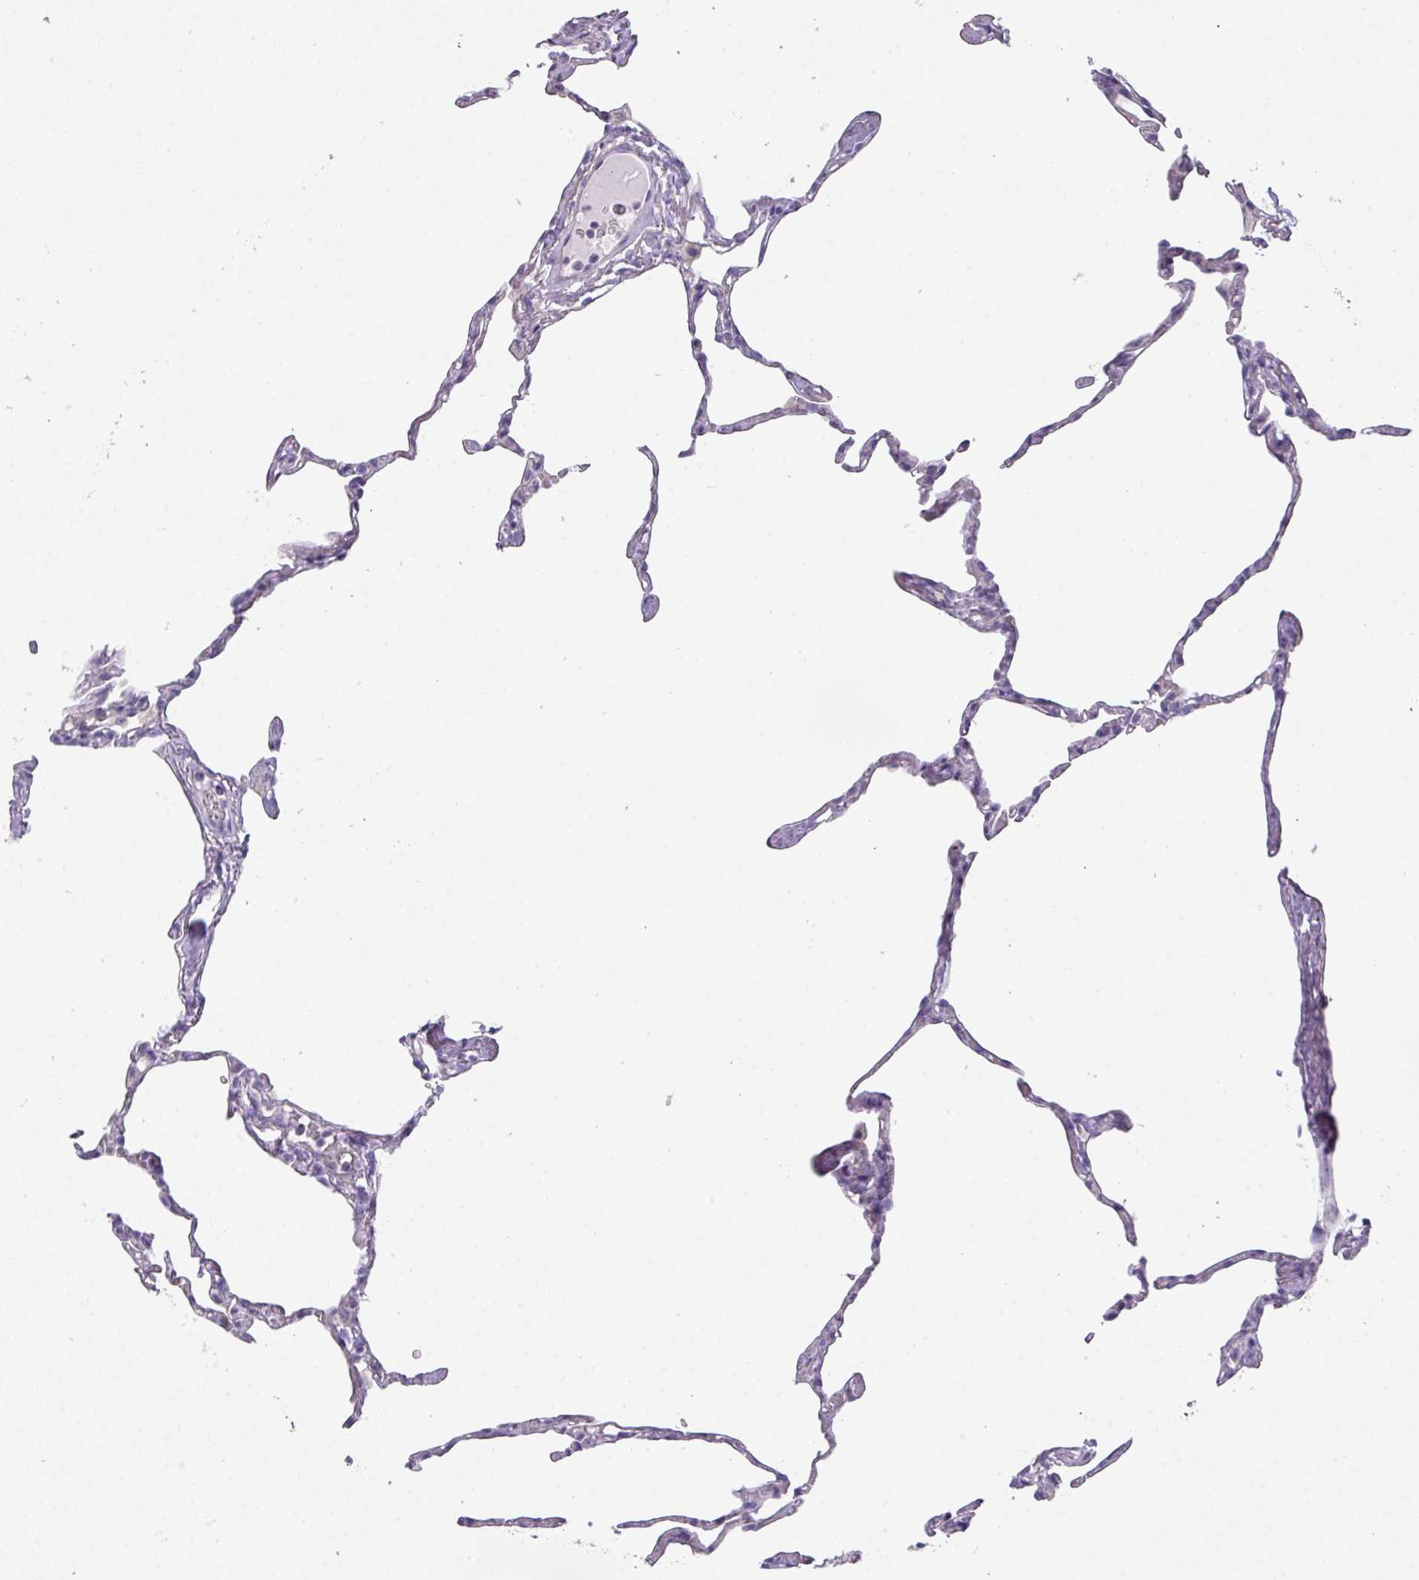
{"staining": {"intensity": "negative", "quantity": "none", "location": "none"}, "tissue": "lung", "cell_type": "Alveolar cells", "image_type": "normal", "snomed": [{"axis": "morphology", "description": "Normal tissue, NOS"}, {"axis": "topography", "description": "Lung"}], "caption": "An immunohistochemistry (IHC) photomicrograph of unremarkable lung is shown. There is no staining in alveolar cells of lung.", "gene": "GLI4", "patient": {"sex": "male", "age": 65}}